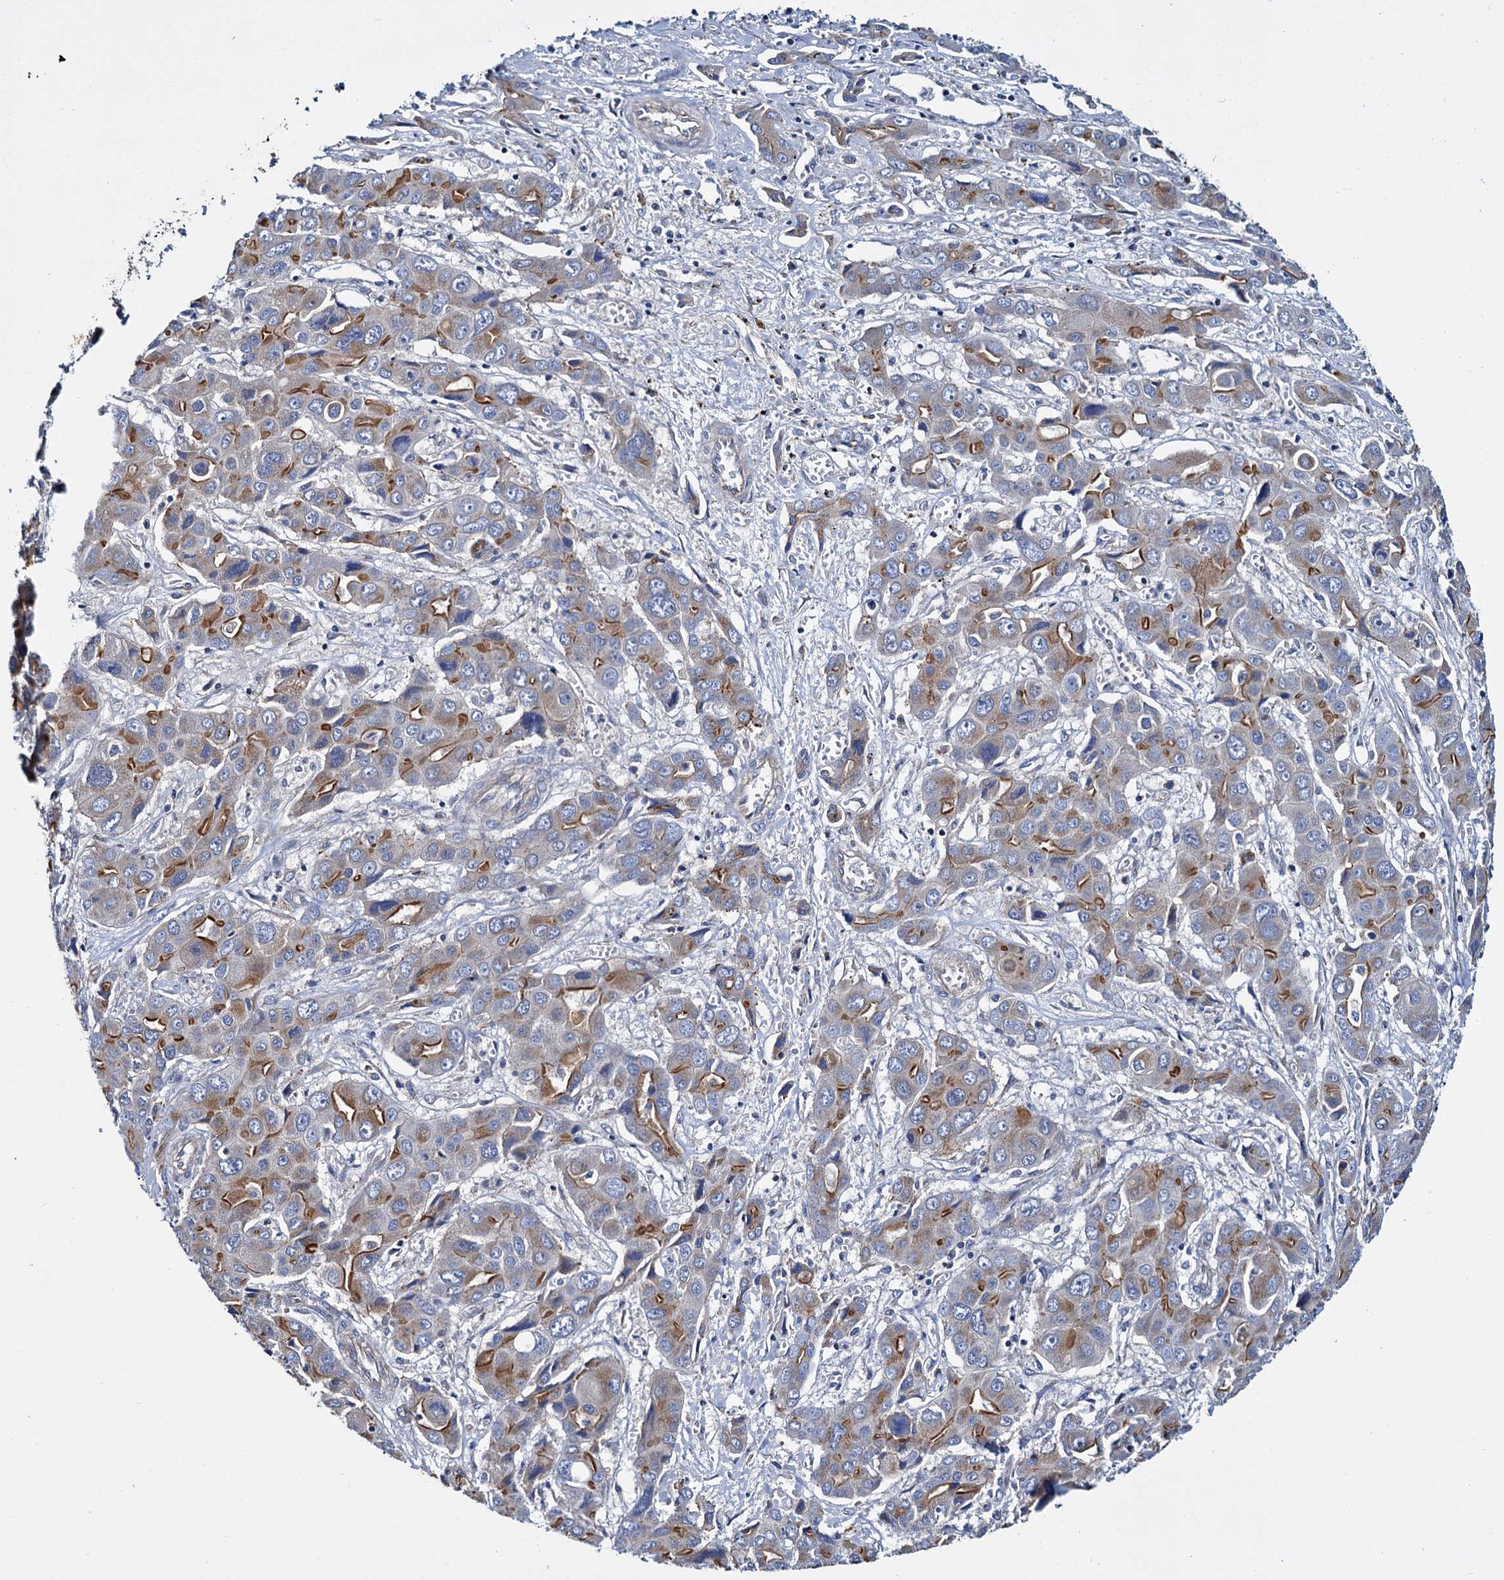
{"staining": {"intensity": "strong", "quantity": "25%-75%", "location": "cytoplasmic/membranous"}, "tissue": "liver cancer", "cell_type": "Tumor cells", "image_type": "cancer", "snomed": [{"axis": "morphology", "description": "Cholangiocarcinoma"}, {"axis": "topography", "description": "Liver"}], "caption": "Tumor cells display strong cytoplasmic/membranous expression in about 25%-75% of cells in liver cancer.", "gene": "CEP295", "patient": {"sex": "male", "age": 67}}